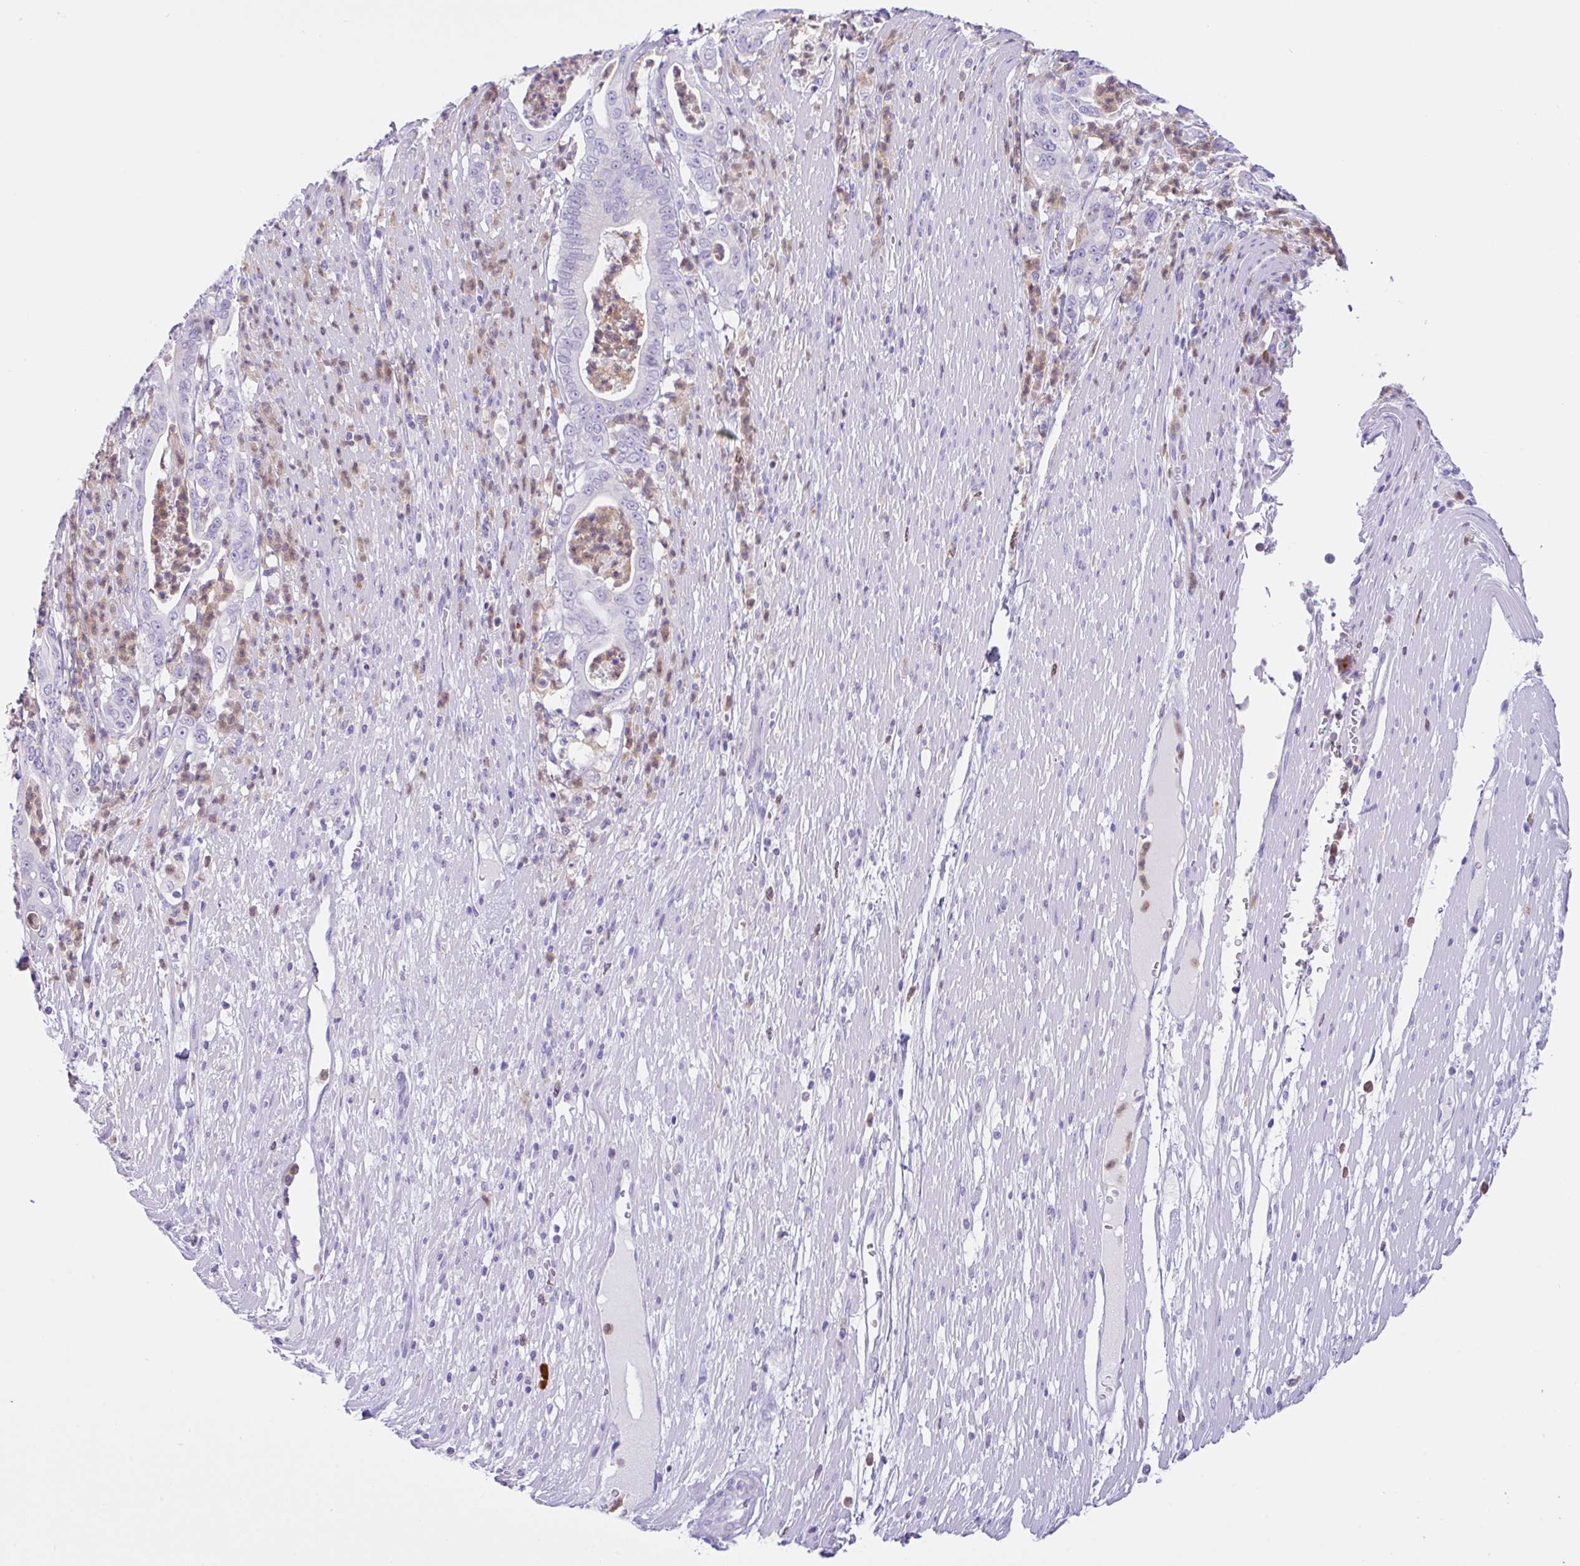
{"staining": {"intensity": "negative", "quantity": "none", "location": "none"}, "tissue": "pancreatic cancer", "cell_type": "Tumor cells", "image_type": "cancer", "snomed": [{"axis": "morphology", "description": "Adenocarcinoma, NOS"}, {"axis": "topography", "description": "Pancreas"}], "caption": "Tumor cells show no significant staining in pancreatic cancer (adenocarcinoma).", "gene": "NCF1", "patient": {"sex": "male", "age": 71}}